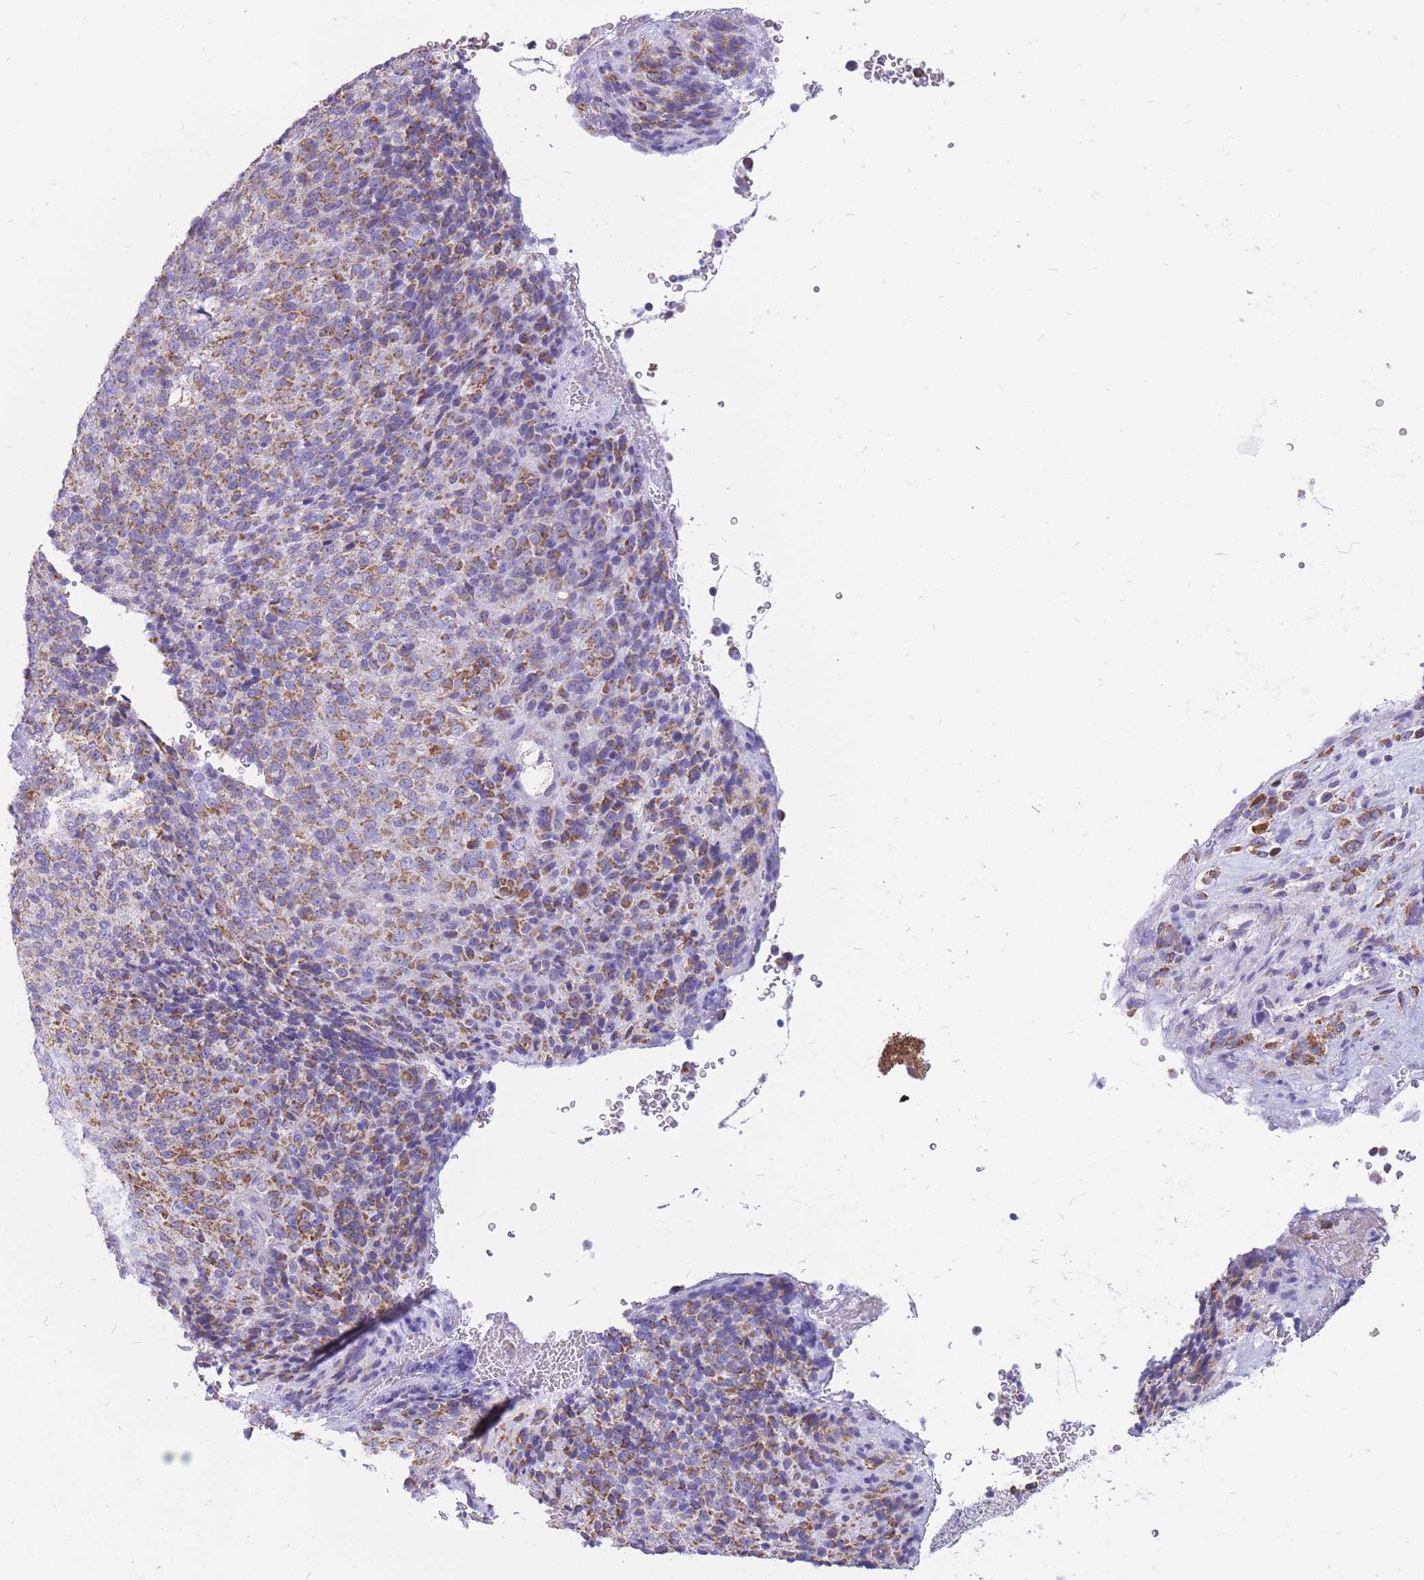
{"staining": {"intensity": "moderate", "quantity": ">75%", "location": "cytoplasmic/membranous"}, "tissue": "melanoma", "cell_type": "Tumor cells", "image_type": "cancer", "snomed": [{"axis": "morphology", "description": "Malignant melanoma, Metastatic site"}, {"axis": "topography", "description": "Brain"}], "caption": "The photomicrograph displays staining of malignant melanoma (metastatic site), revealing moderate cytoplasmic/membranous protein positivity (brown color) within tumor cells. The staining was performed using DAB (3,3'-diaminobenzidine) to visualize the protein expression in brown, while the nuclei were stained in blue with hematoxylin (Magnification: 20x).", "gene": "PCSK1", "patient": {"sex": "female", "age": 56}}